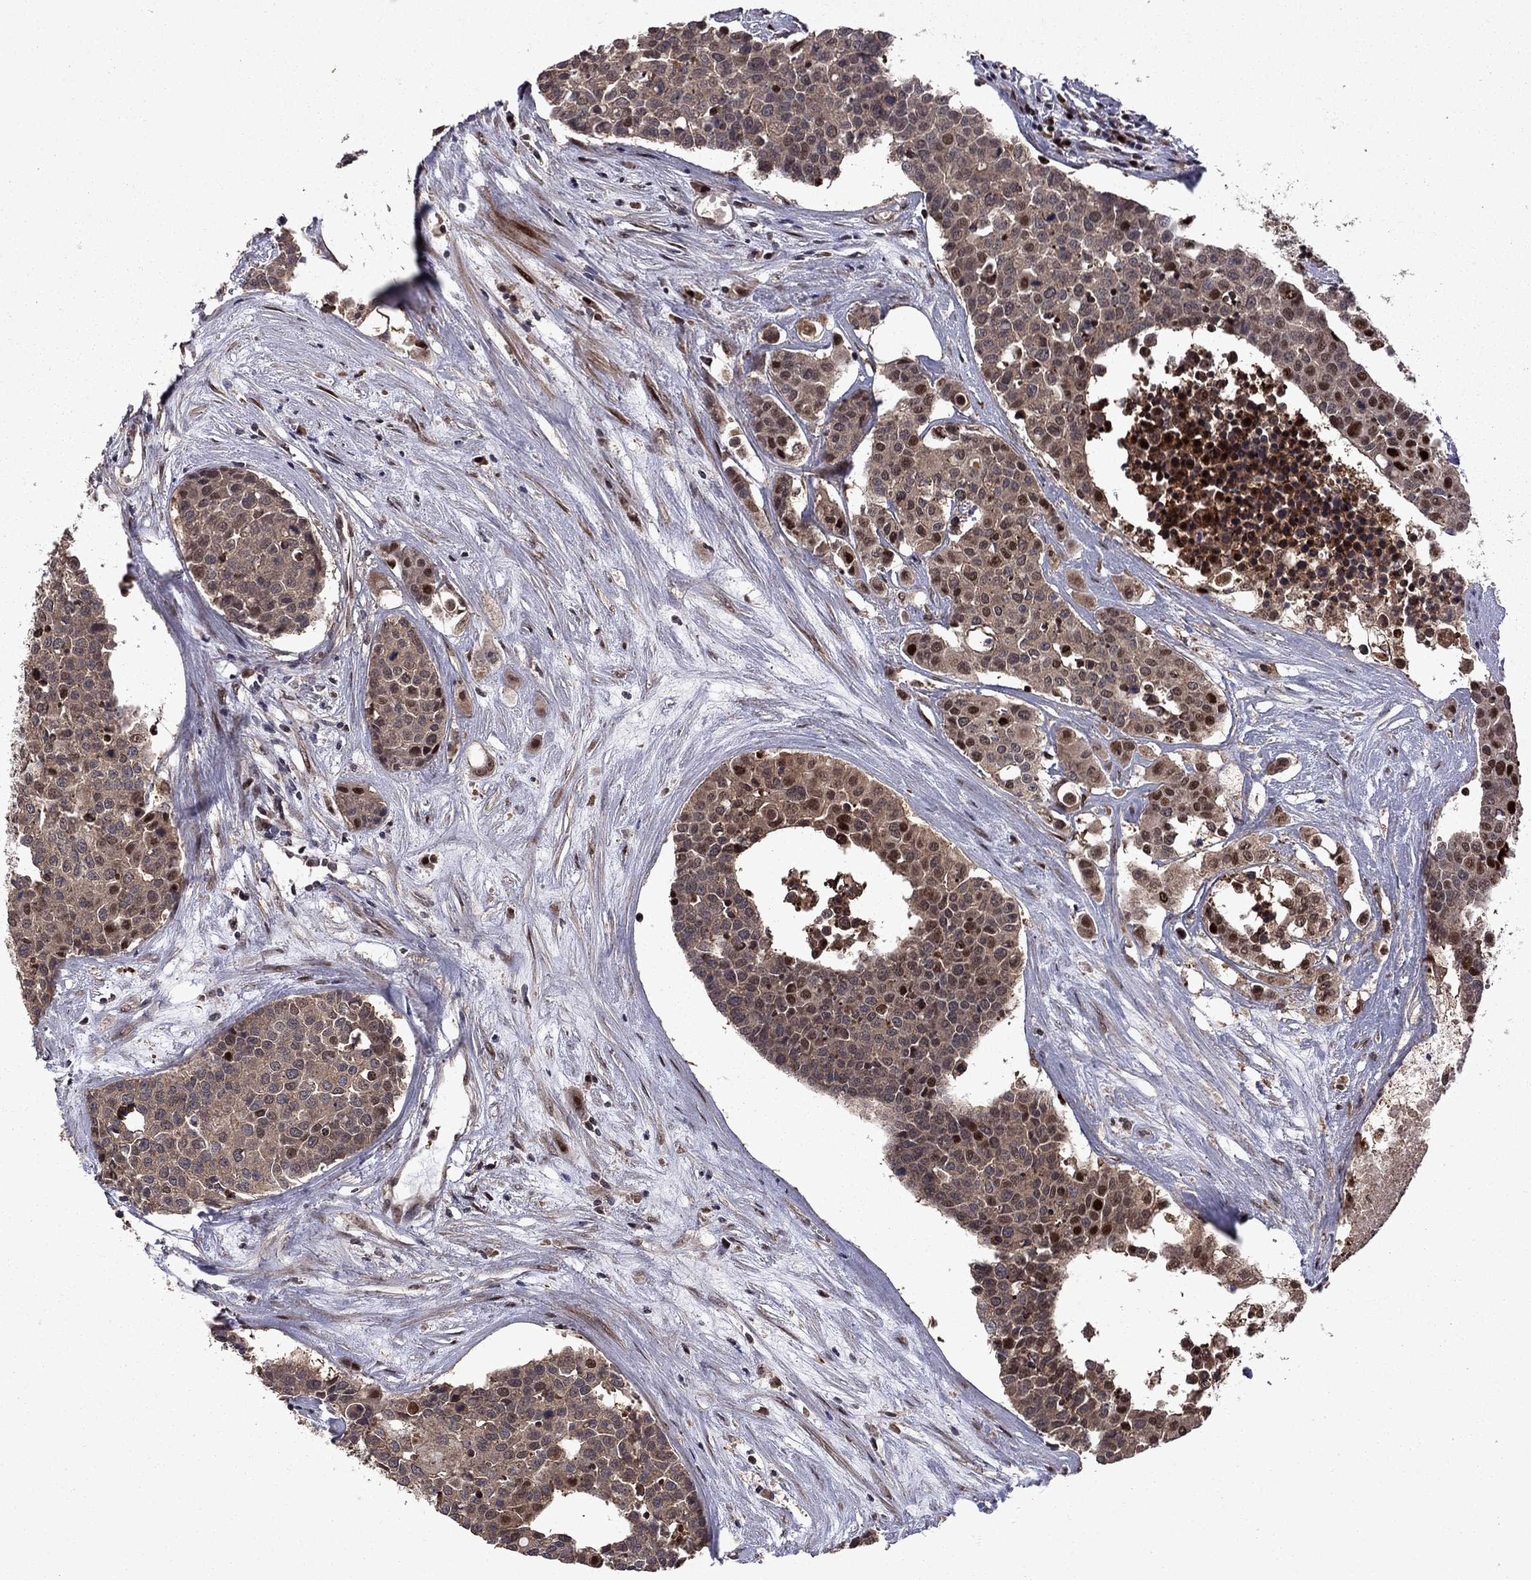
{"staining": {"intensity": "moderate", "quantity": "25%-75%", "location": "cytoplasmic/membranous,nuclear"}, "tissue": "carcinoid", "cell_type": "Tumor cells", "image_type": "cancer", "snomed": [{"axis": "morphology", "description": "Carcinoid, malignant, NOS"}, {"axis": "topography", "description": "Colon"}], "caption": "This is an image of immunohistochemistry (IHC) staining of carcinoid (malignant), which shows moderate positivity in the cytoplasmic/membranous and nuclear of tumor cells.", "gene": "IPP", "patient": {"sex": "male", "age": 81}}